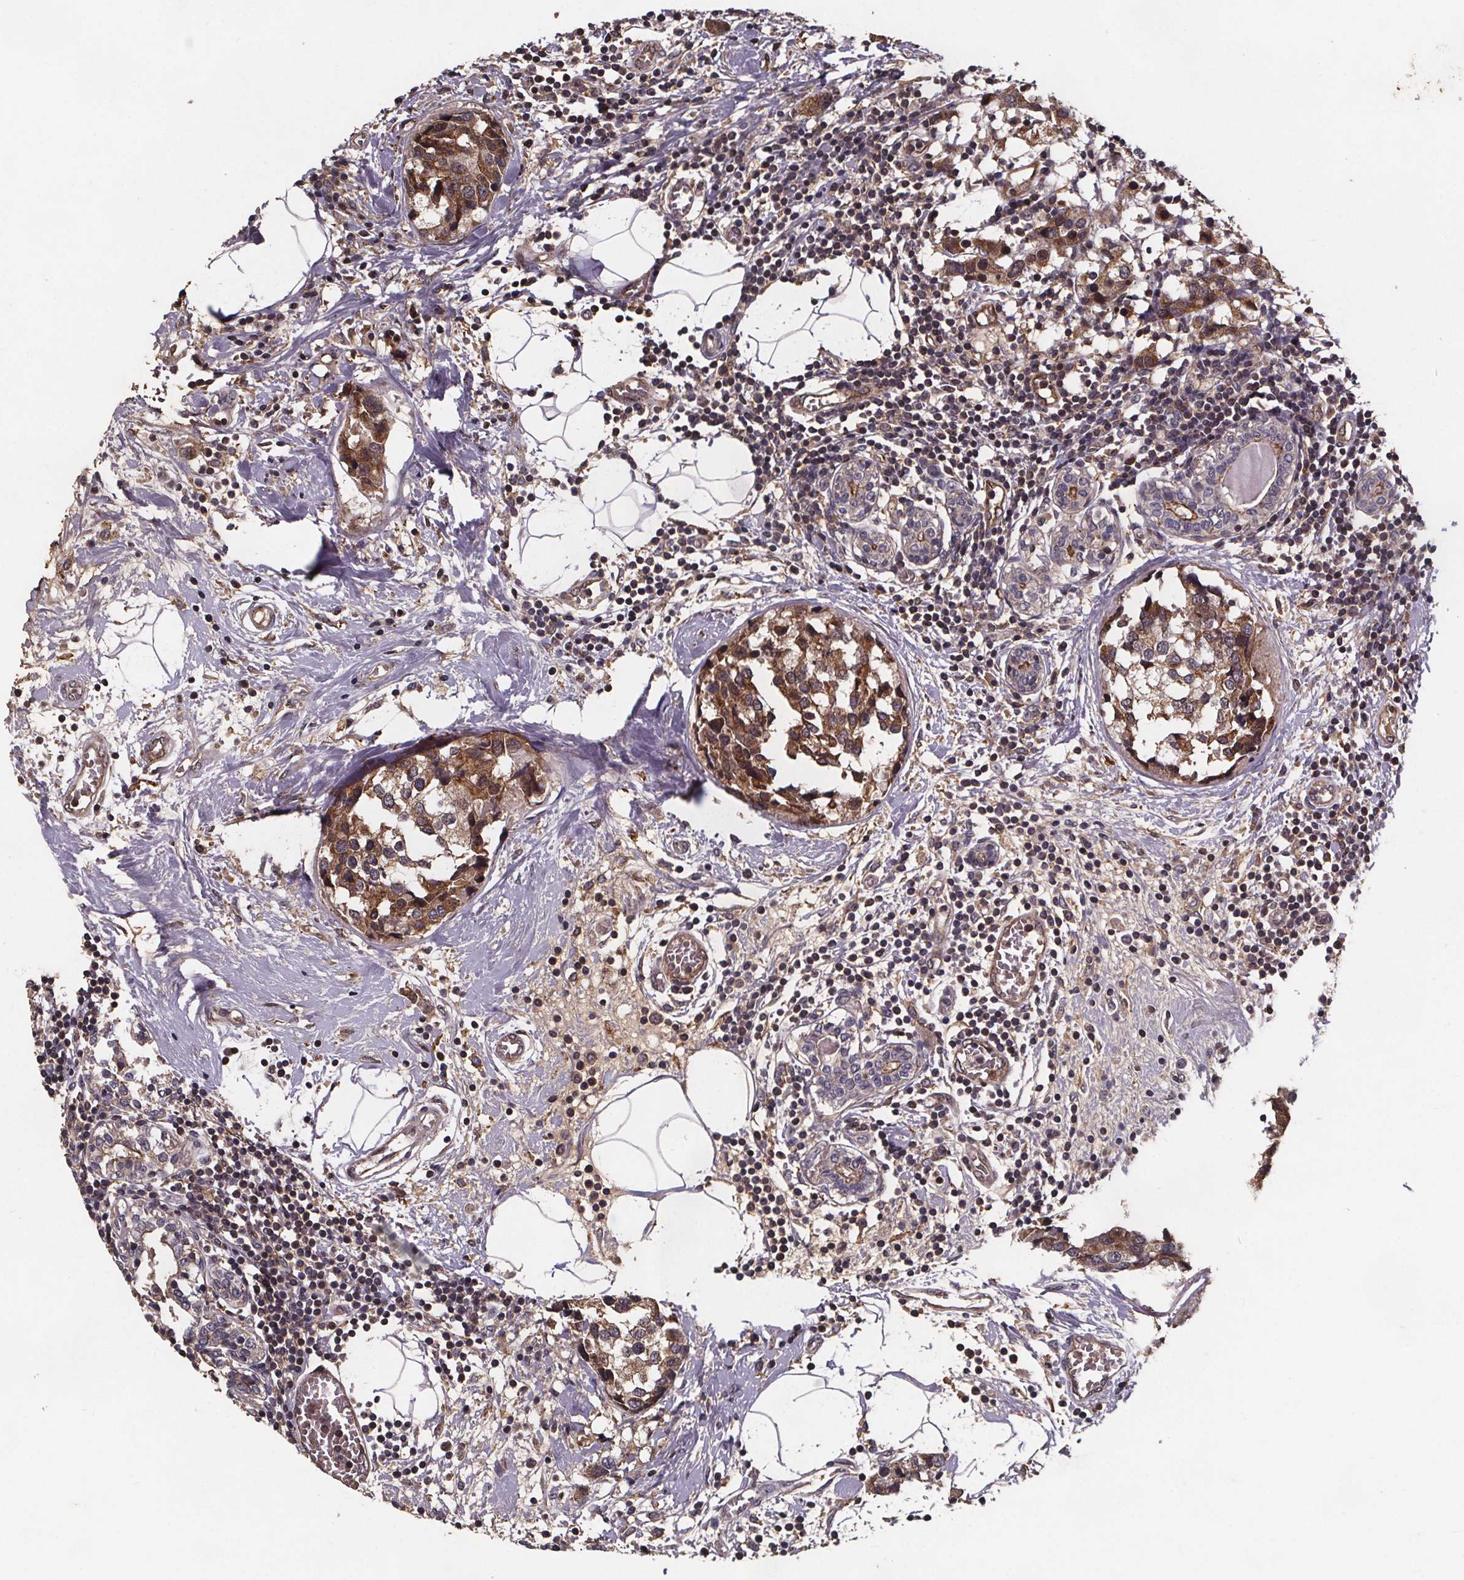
{"staining": {"intensity": "moderate", "quantity": ">75%", "location": "cytoplasmic/membranous"}, "tissue": "breast cancer", "cell_type": "Tumor cells", "image_type": "cancer", "snomed": [{"axis": "morphology", "description": "Lobular carcinoma"}, {"axis": "topography", "description": "Breast"}], "caption": "High-magnification brightfield microscopy of lobular carcinoma (breast) stained with DAB (brown) and counterstained with hematoxylin (blue). tumor cells exhibit moderate cytoplasmic/membranous staining is present in about>75% of cells. (Brightfield microscopy of DAB IHC at high magnification).", "gene": "FASTKD3", "patient": {"sex": "female", "age": 59}}